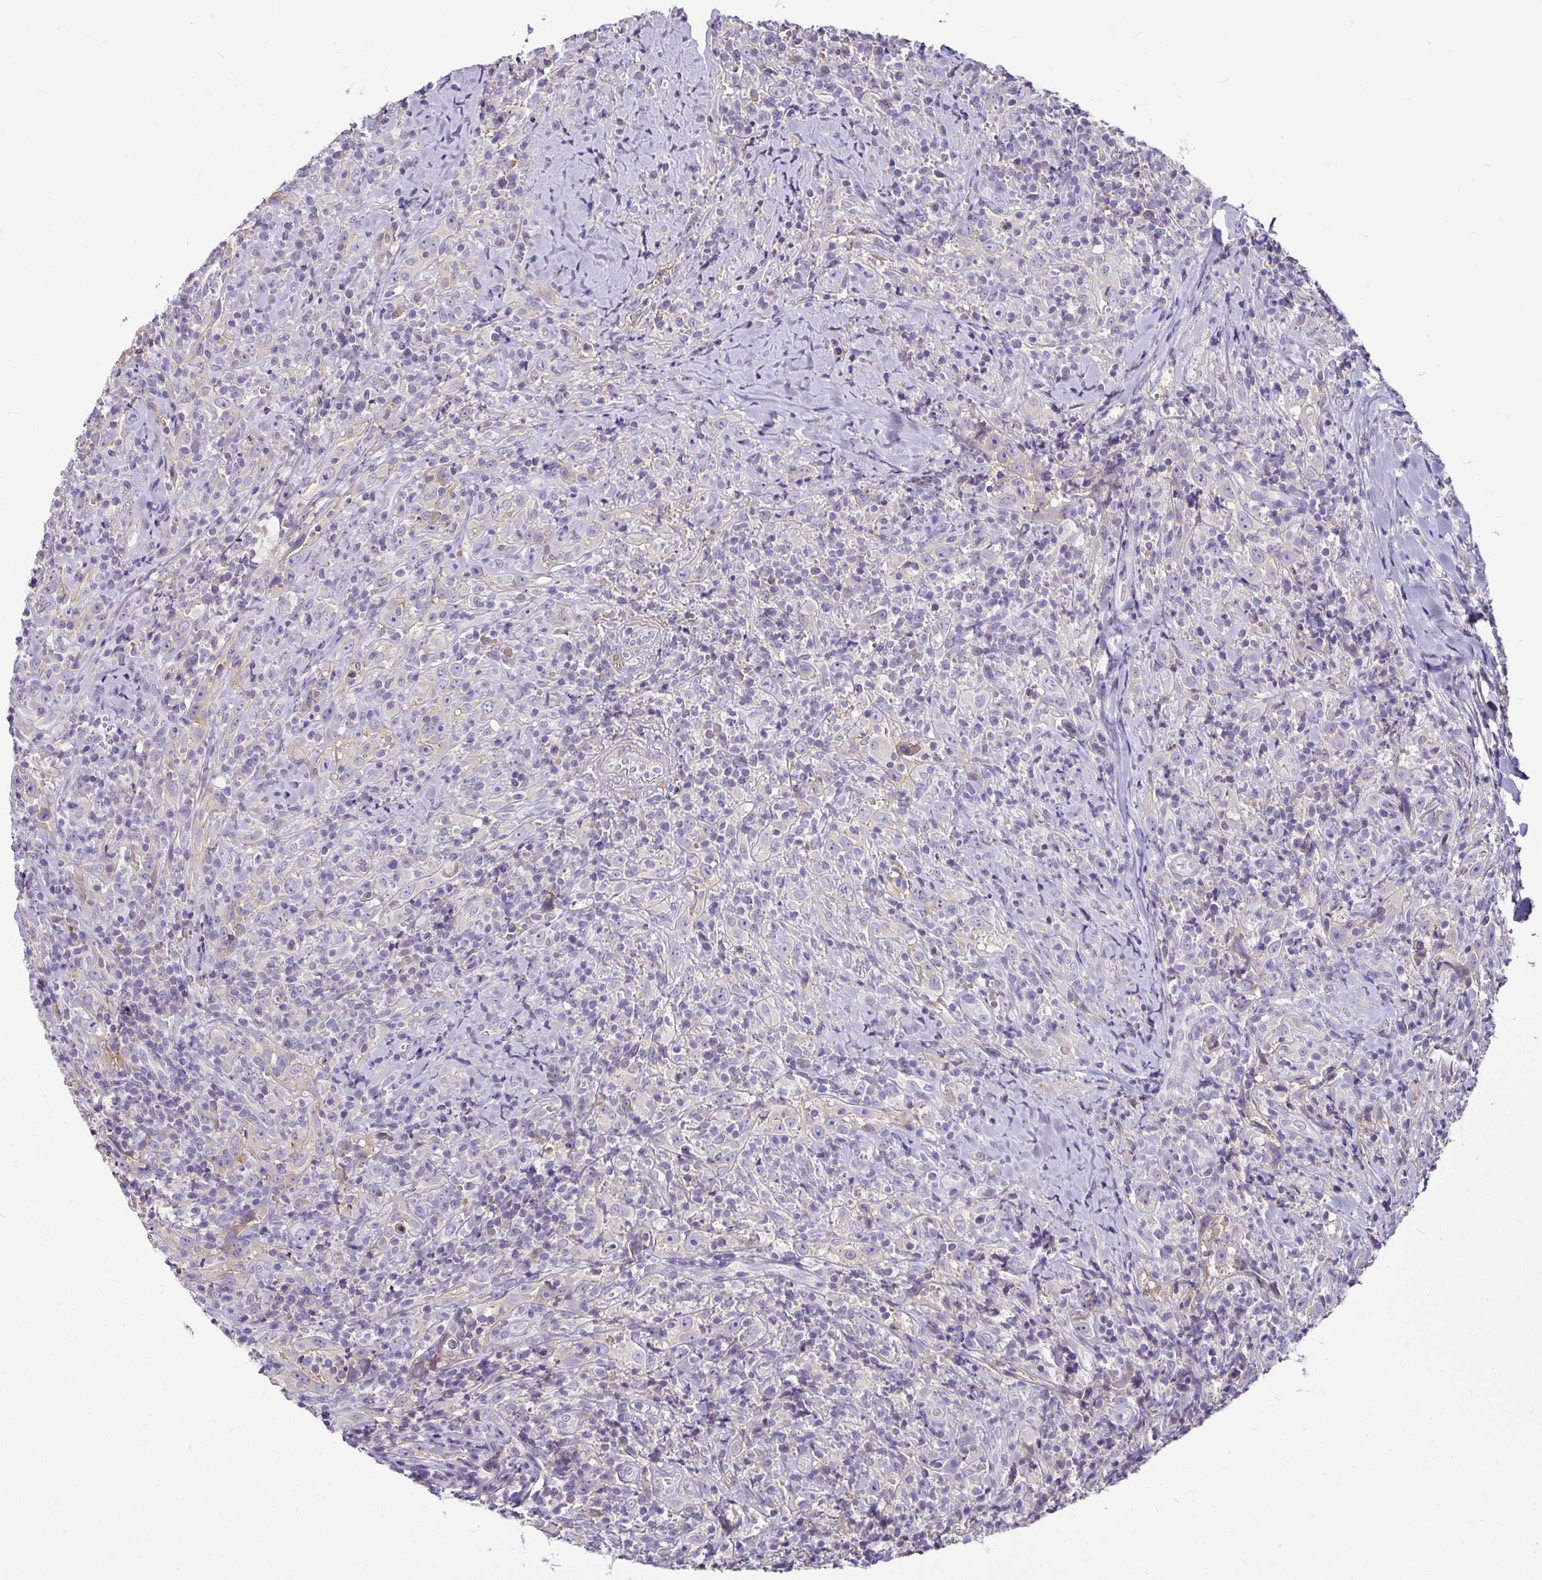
{"staining": {"intensity": "weak", "quantity": "<25%", "location": "cytoplasmic/membranous"}, "tissue": "head and neck cancer", "cell_type": "Tumor cells", "image_type": "cancer", "snomed": [{"axis": "morphology", "description": "Squamous cell carcinoma, NOS"}, {"axis": "topography", "description": "Head-Neck"}], "caption": "There is no significant staining in tumor cells of head and neck cancer (squamous cell carcinoma).", "gene": "CA12", "patient": {"sex": "female", "age": 95}}